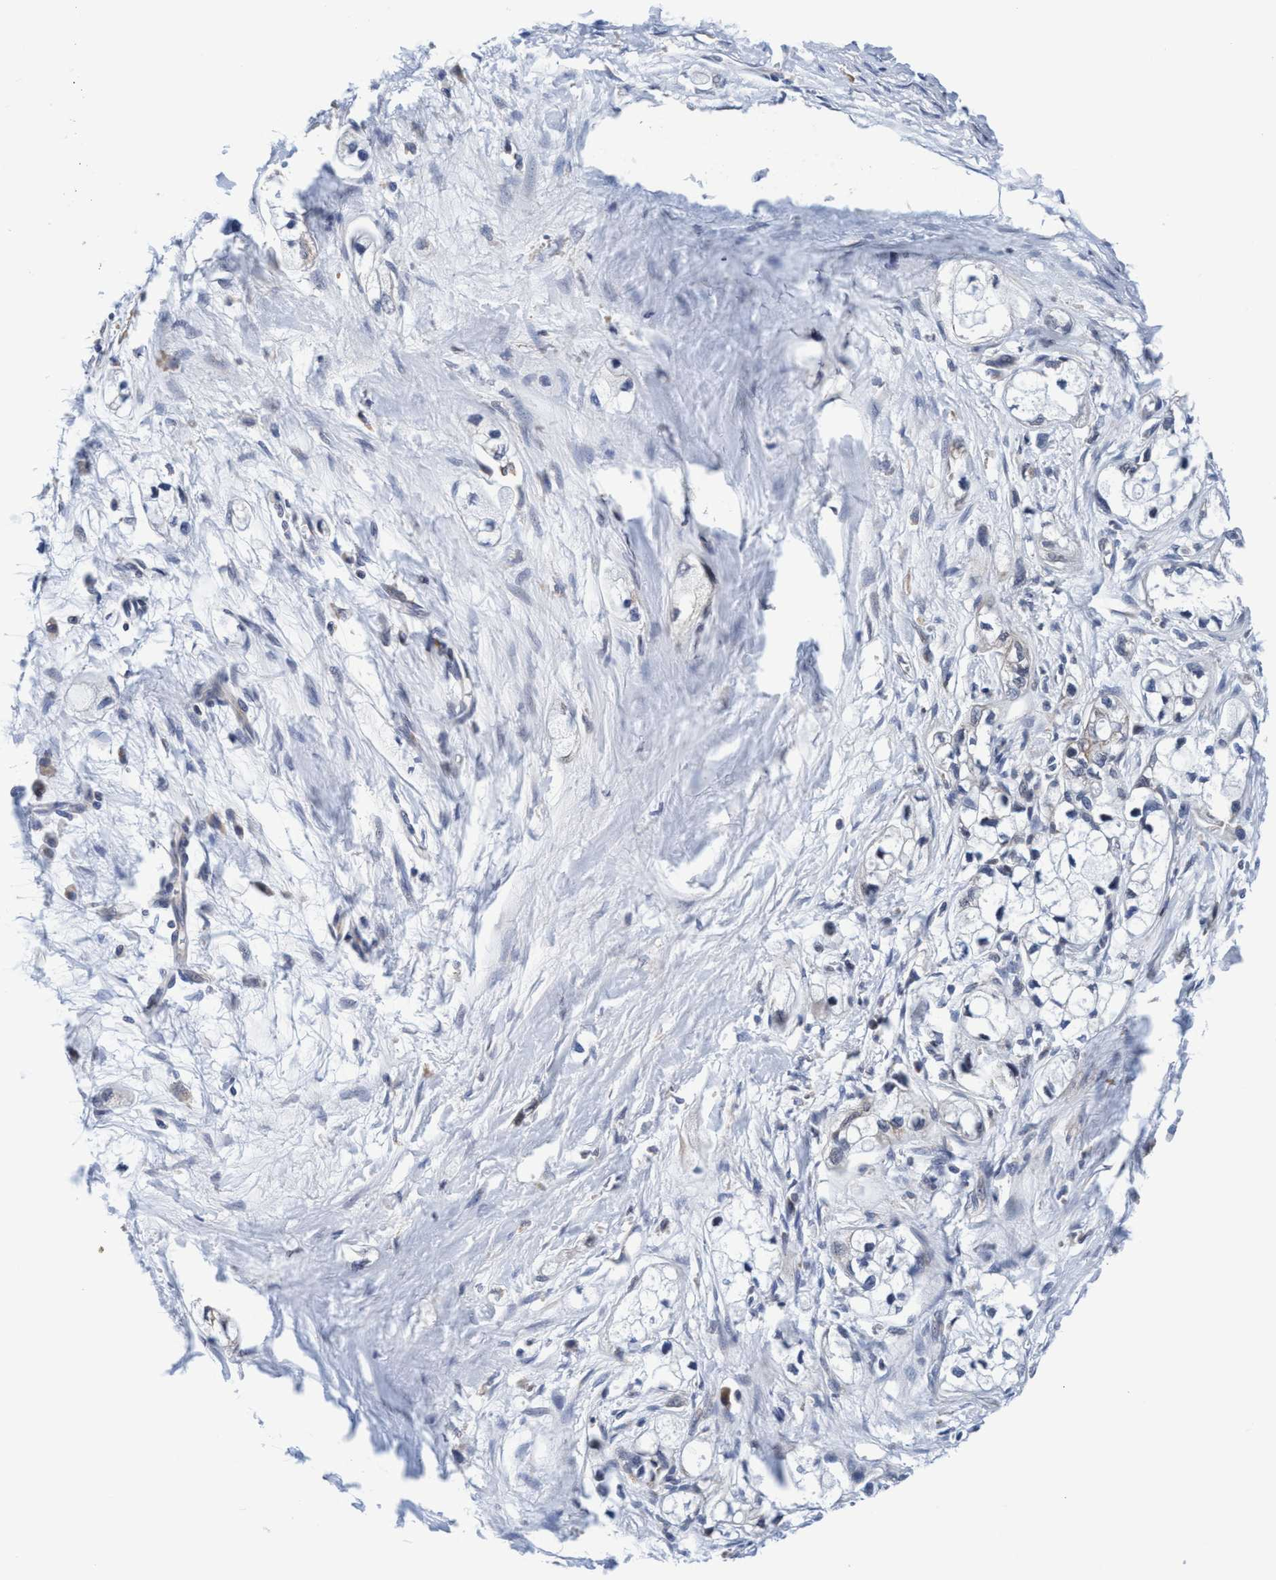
{"staining": {"intensity": "negative", "quantity": "none", "location": "none"}, "tissue": "pancreatic cancer", "cell_type": "Tumor cells", "image_type": "cancer", "snomed": [{"axis": "morphology", "description": "Adenocarcinoma, NOS"}, {"axis": "topography", "description": "Pancreas"}], "caption": "Tumor cells are negative for brown protein staining in pancreatic adenocarcinoma. (Brightfield microscopy of DAB (3,3'-diaminobenzidine) immunohistochemistry (IHC) at high magnification).", "gene": "AGAP2", "patient": {"sex": "male", "age": 74}}